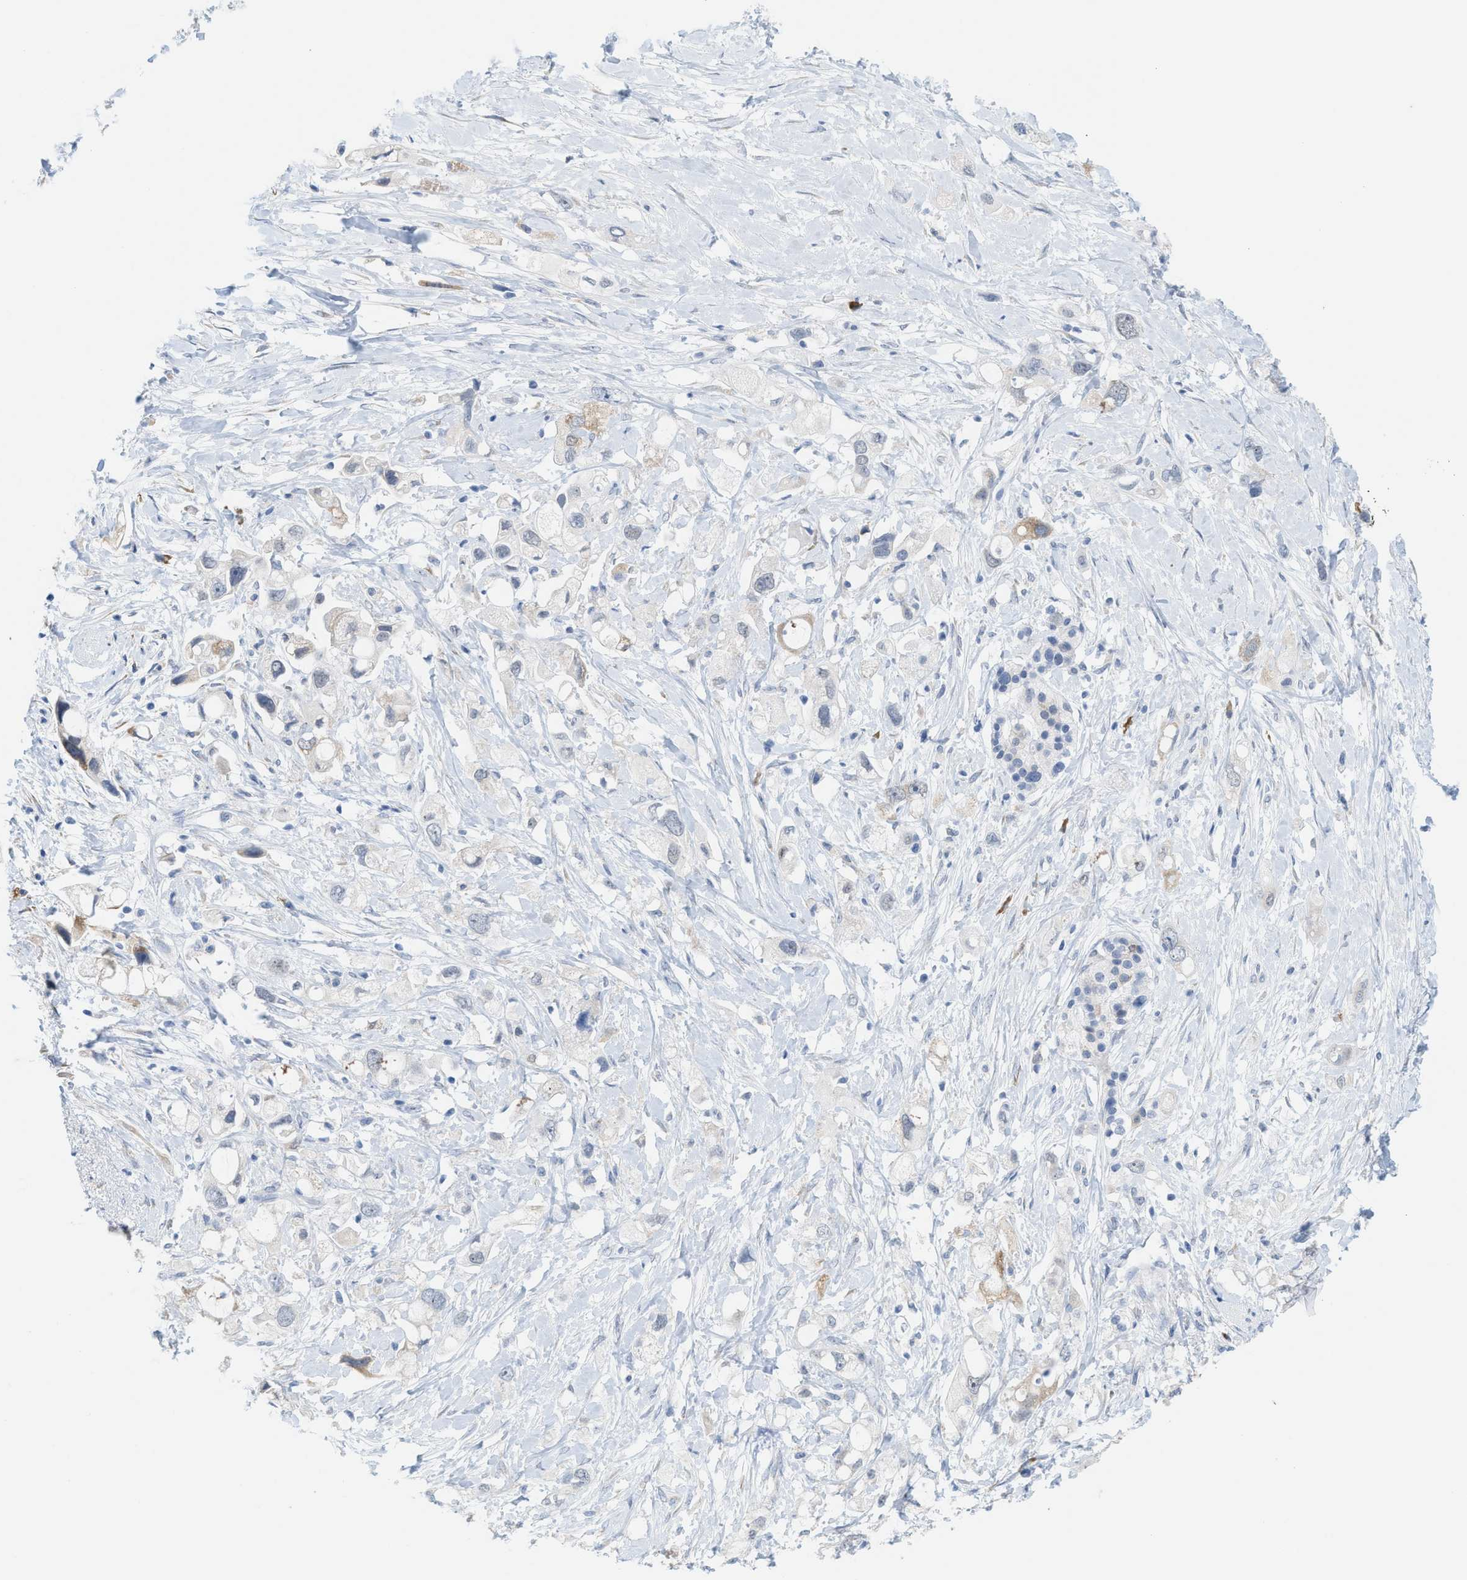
{"staining": {"intensity": "negative", "quantity": "none", "location": "none"}, "tissue": "pancreatic cancer", "cell_type": "Tumor cells", "image_type": "cancer", "snomed": [{"axis": "morphology", "description": "Adenocarcinoma, NOS"}, {"axis": "topography", "description": "Pancreas"}], "caption": "Tumor cells are negative for protein expression in human pancreatic cancer.", "gene": "KIFC3", "patient": {"sex": "female", "age": 56}}